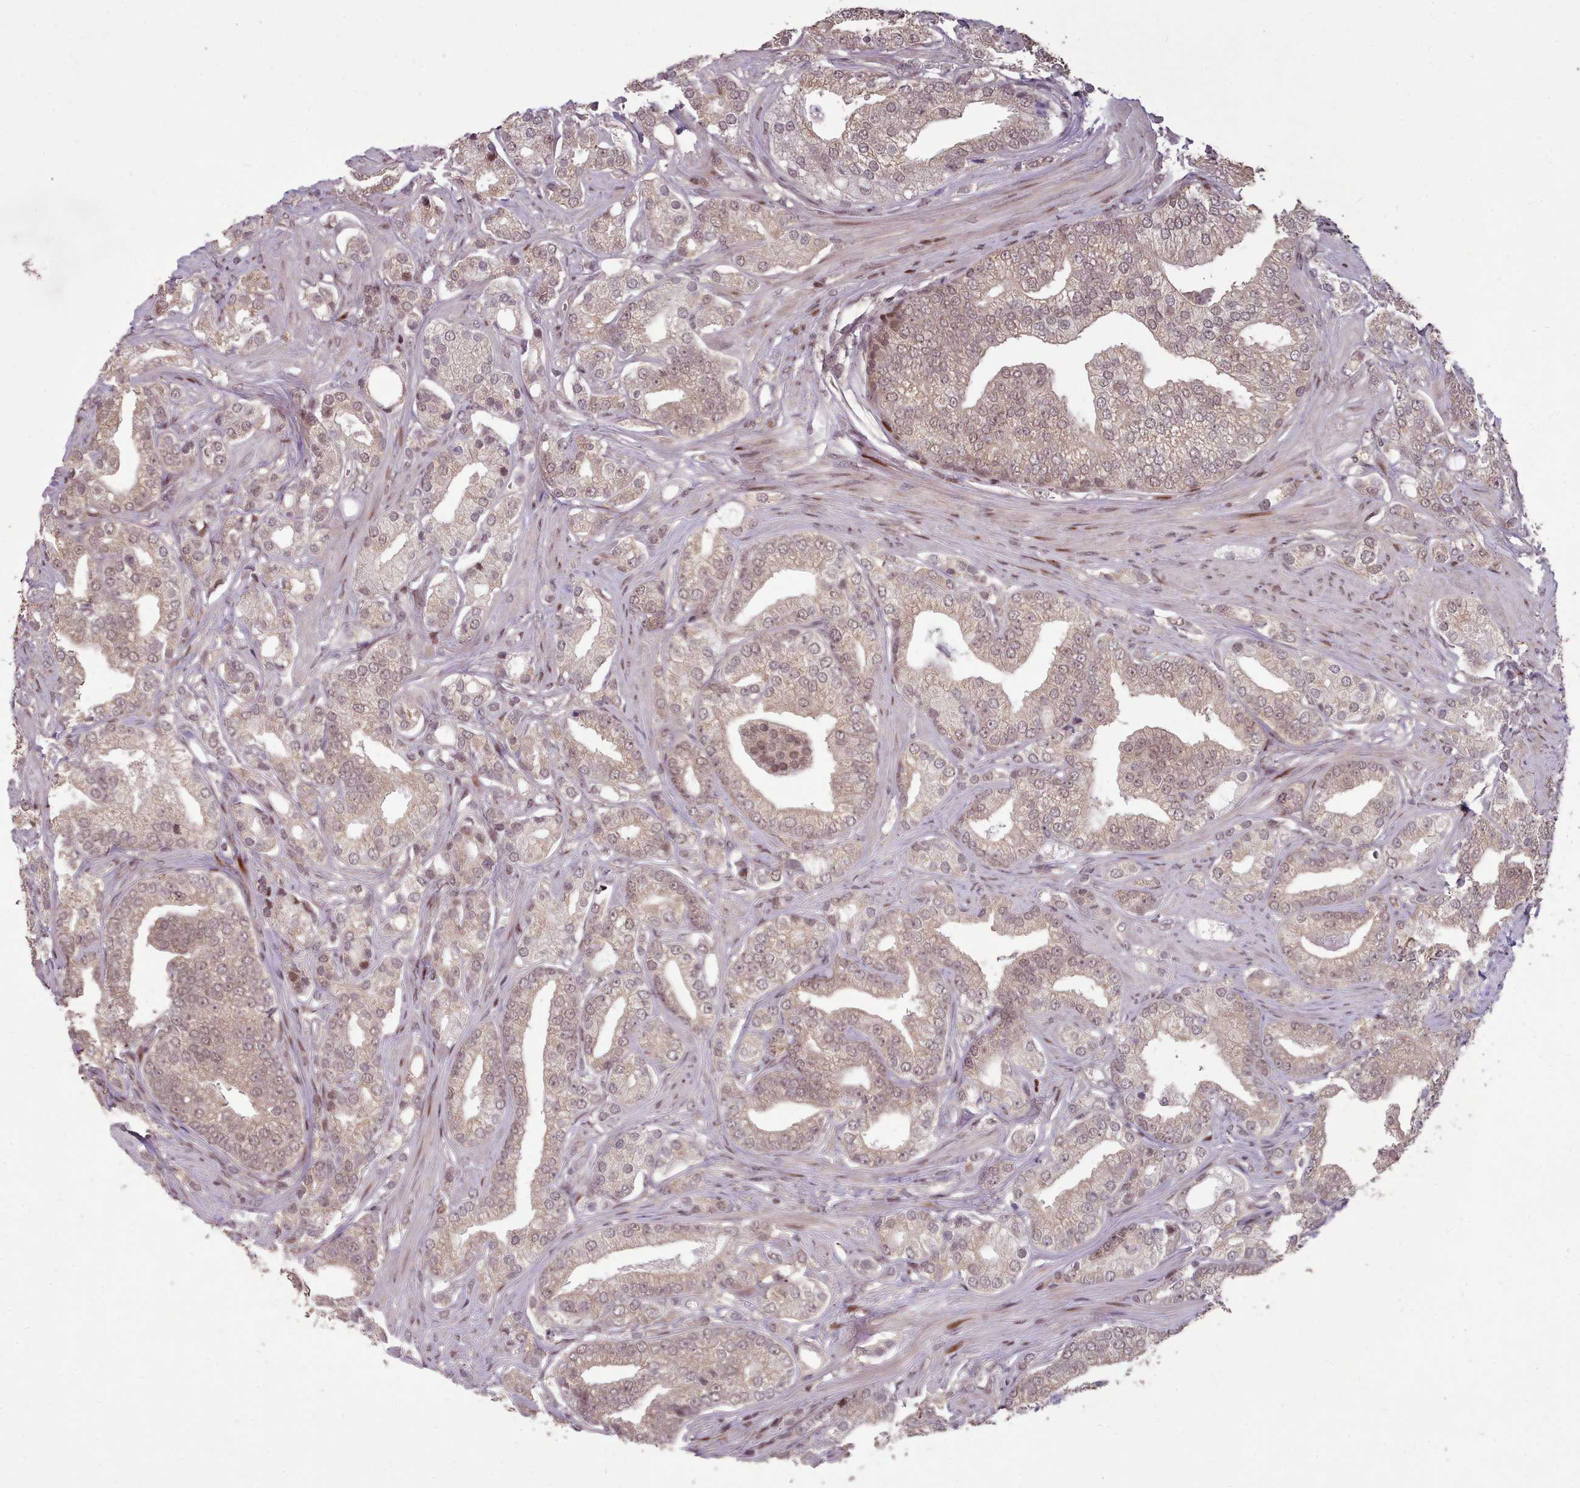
{"staining": {"intensity": "weak", "quantity": ">75%", "location": "cytoplasmic/membranous,nuclear"}, "tissue": "prostate cancer", "cell_type": "Tumor cells", "image_type": "cancer", "snomed": [{"axis": "morphology", "description": "Adenocarcinoma, High grade"}, {"axis": "topography", "description": "Prostate"}], "caption": "This is a histology image of immunohistochemistry staining of high-grade adenocarcinoma (prostate), which shows weak staining in the cytoplasmic/membranous and nuclear of tumor cells.", "gene": "ENSA", "patient": {"sex": "male", "age": 50}}